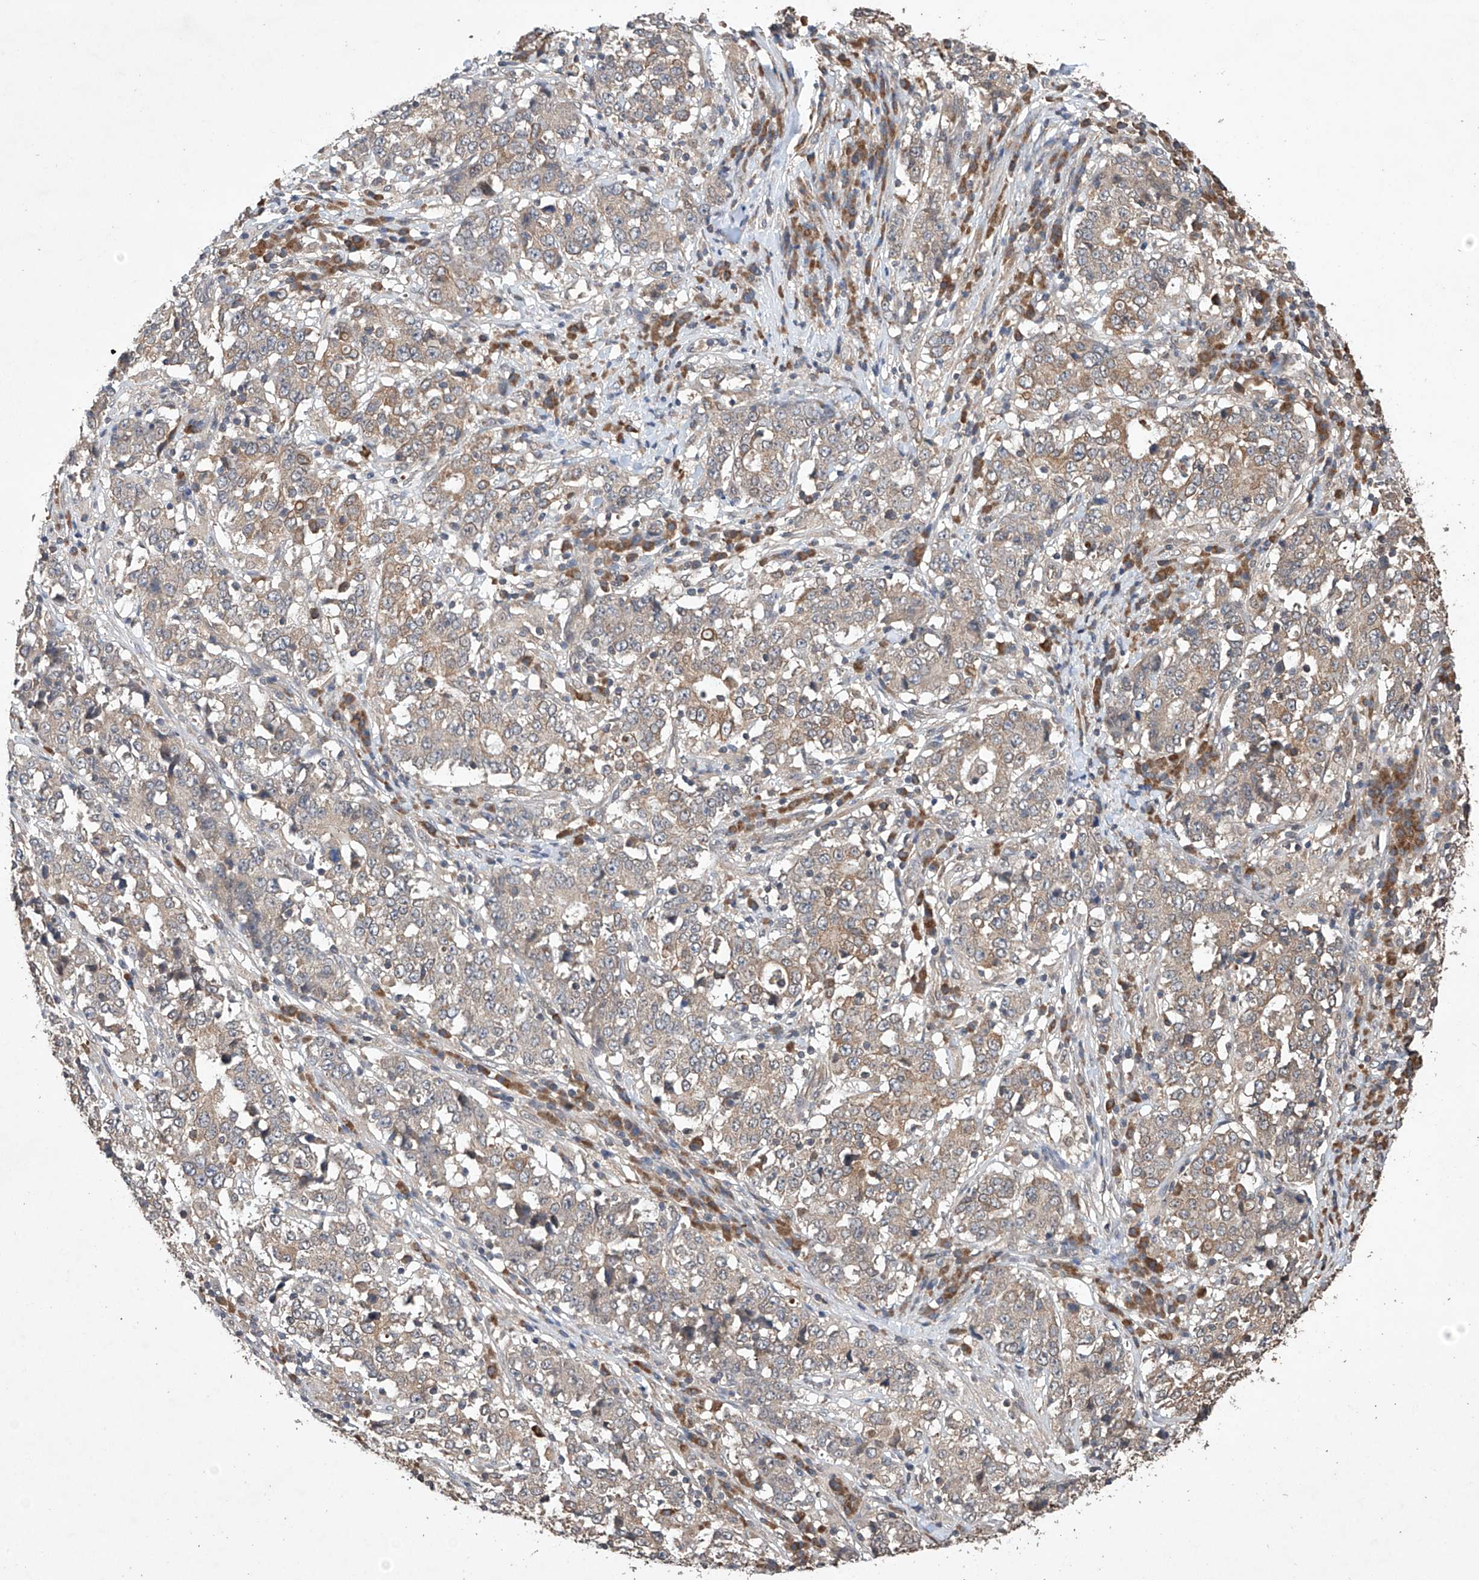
{"staining": {"intensity": "weak", "quantity": "<25%", "location": "cytoplasmic/membranous"}, "tissue": "stomach cancer", "cell_type": "Tumor cells", "image_type": "cancer", "snomed": [{"axis": "morphology", "description": "Adenocarcinoma, NOS"}, {"axis": "topography", "description": "Stomach"}], "caption": "Stomach adenocarcinoma was stained to show a protein in brown. There is no significant positivity in tumor cells. (Brightfield microscopy of DAB (3,3'-diaminobenzidine) immunohistochemistry (IHC) at high magnification).", "gene": "LURAP1", "patient": {"sex": "male", "age": 59}}